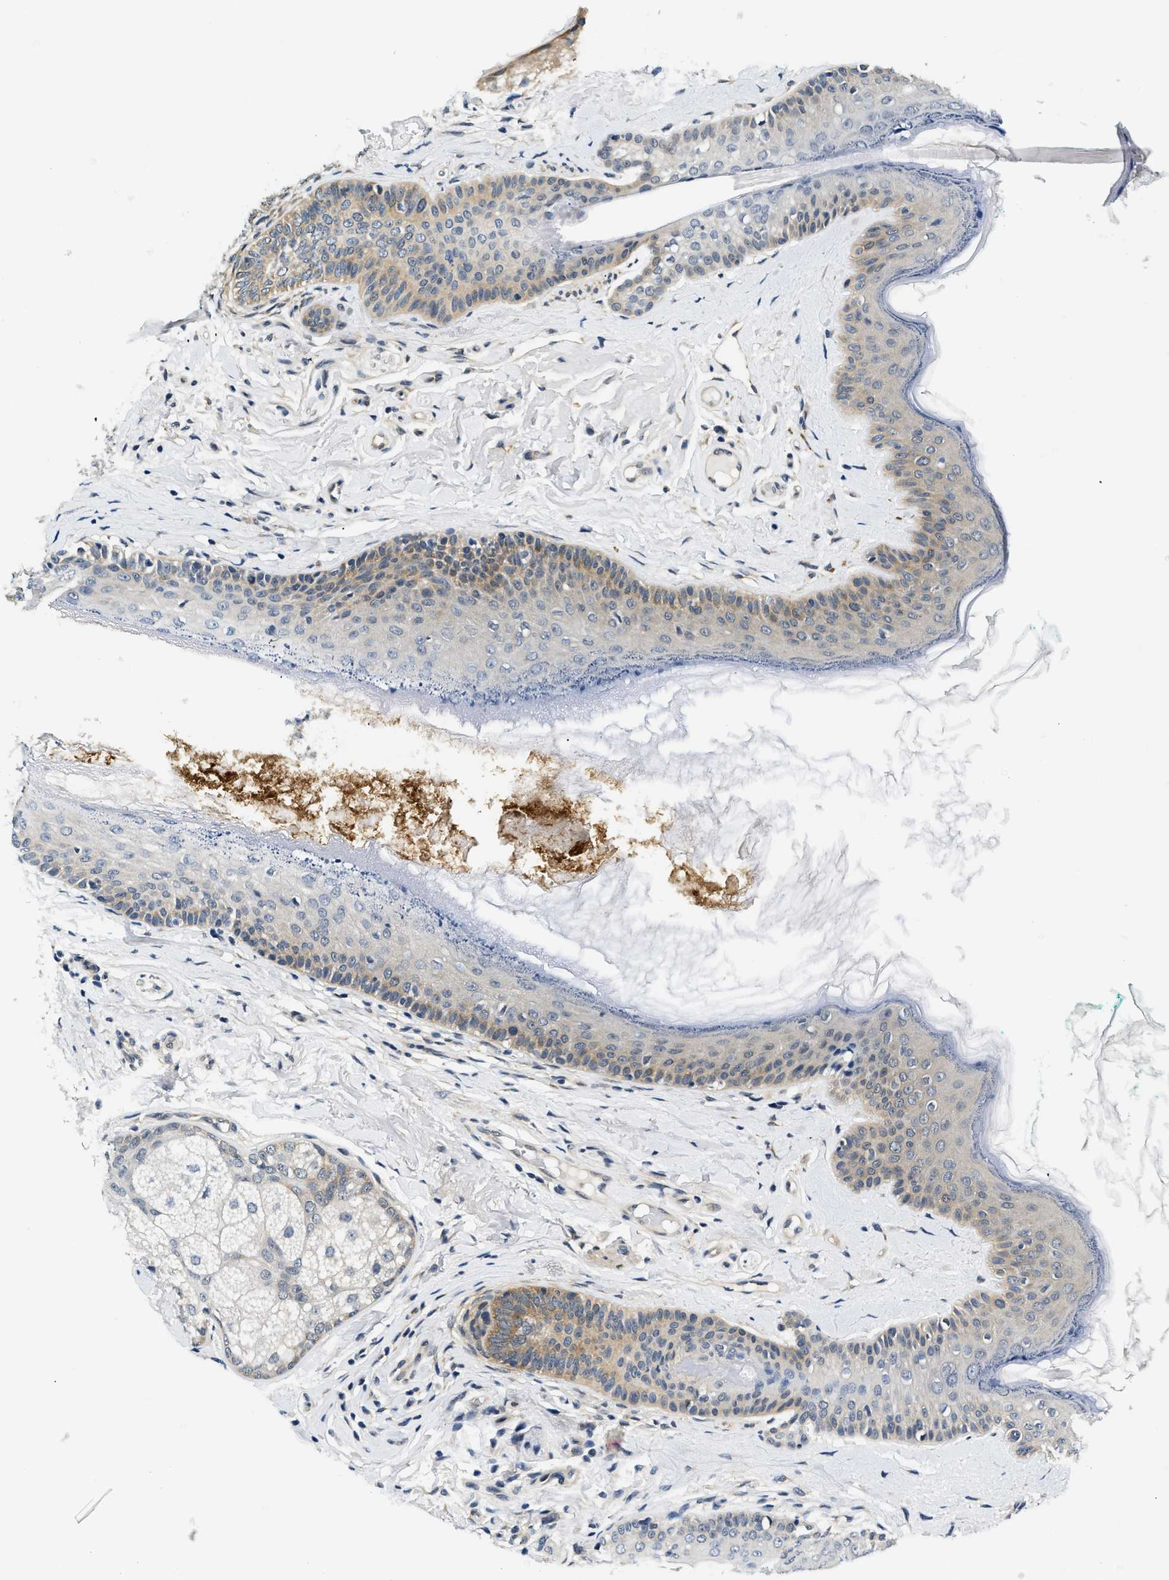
{"staining": {"intensity": "moderate", "quantity": "<25%", "location": "cytoplasmic/membranous"}, "tissue": "oral mucosa", "cell_type": "Squamous epithelial cells", "image_type": "normal", "snomed": [{"axis": "morphology", "description": "Normal tissue, NOS"}, {"axis": "topography", "description": "Skin"}, {"axis": "topography", "description": "Oral tissue"}], "caption": "IHC (DAB (3,3'-diaminobenzidine)) staining of benign oral mucosa displays moderate cytoplasmic/membranous protein positivity in about <25% of squamous epithelial cells.", "gene": "SMAD4", "patient": {"sex": "male", "age": 84}}